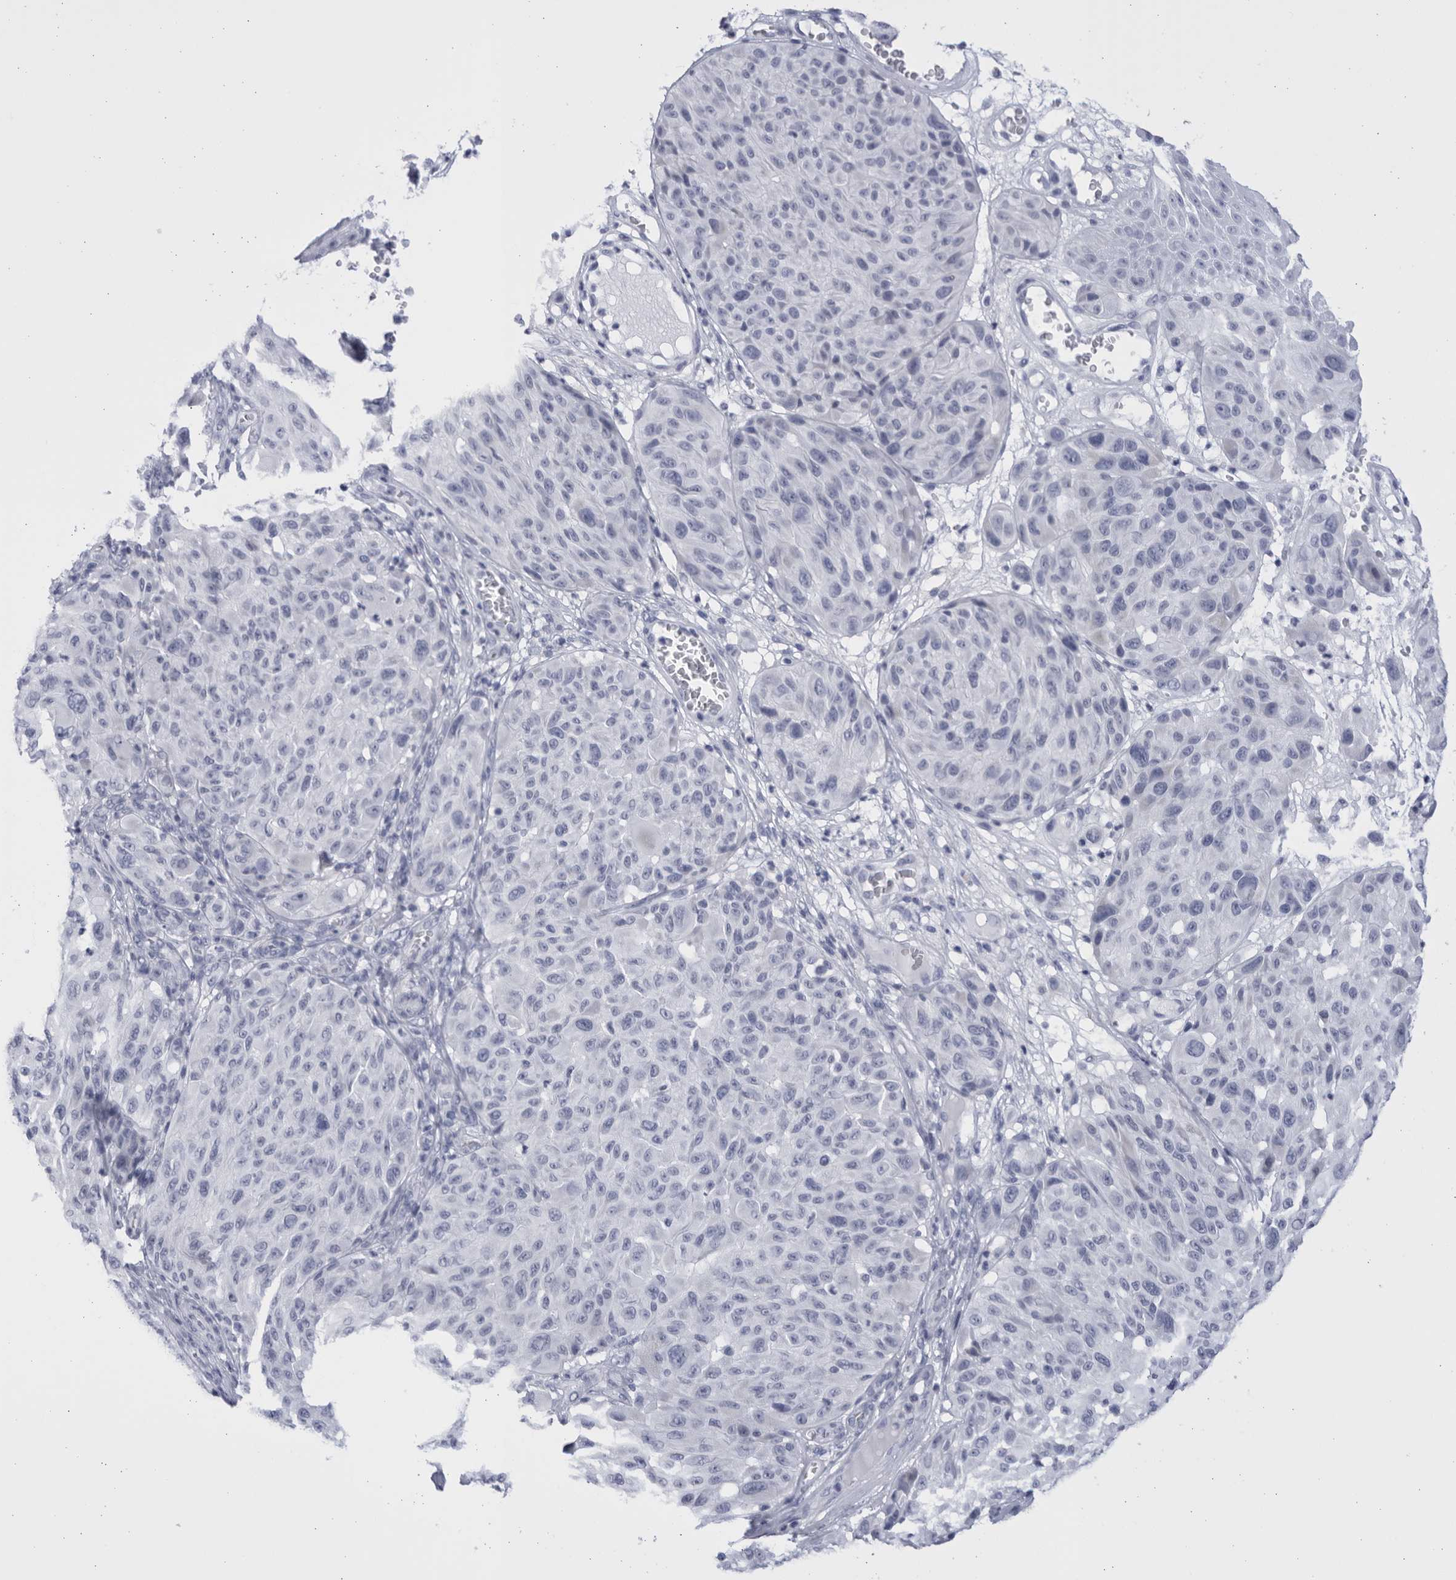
{"staining": {"intensity": "negative", "quantity": "none", "location": "none"}, "tissue": "melanoma", "cell_type": "Tumor cells", "image_type": "cancer", "snomed": [{"axis": "morphology", "description": "Malignant melanoma, NOS"}, {"axis": "topography", "description": "Skin"}], "caption": "Histopathology image shows no protein positivity in tumor cells of melanoma tissue. The staining is performed using DAB (3,3'-diaminobenzidine) brown chromogen with nuclei counter-stained in using hematoxylin.", "gene": "CCDC181", "patient": {"sex": "male", "age": 83}}